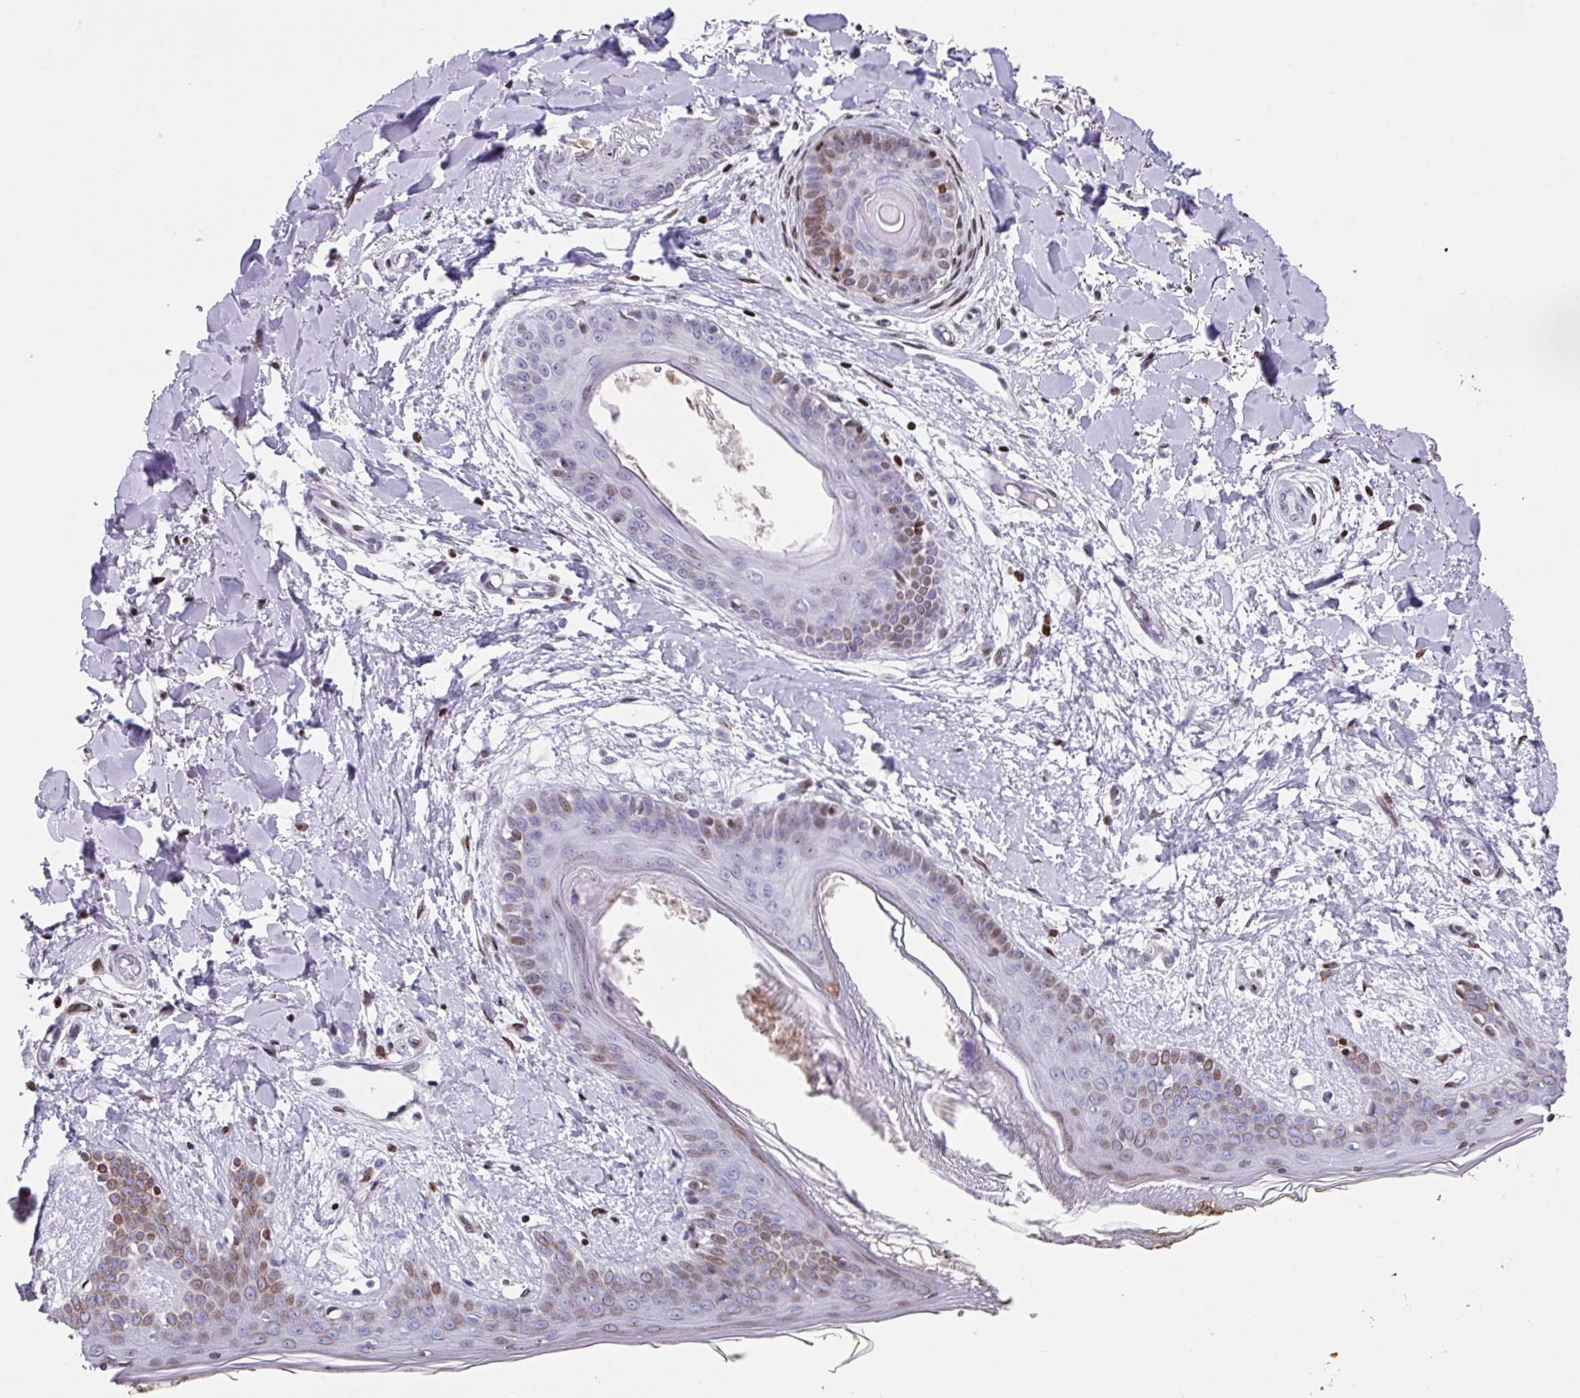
{"staining": {"intensity": "moderate", "quantity": ">75%", "location": "nuclear"}, "tissue": "skin", "cell_type": "Fibroblasts", "image_type": "normal", "snomed": [{"axis": "morphology", "description": "Normal tissue, NOS"}, {"axis": "topography", "description": "Skin"}], "caption": "IHC of normal skin demonstrates medium levels of moderate nuclear staining in about >75% of fibroblasts.", "gene": "TCF3", "patient": {"sex": "female", "age": 34}}